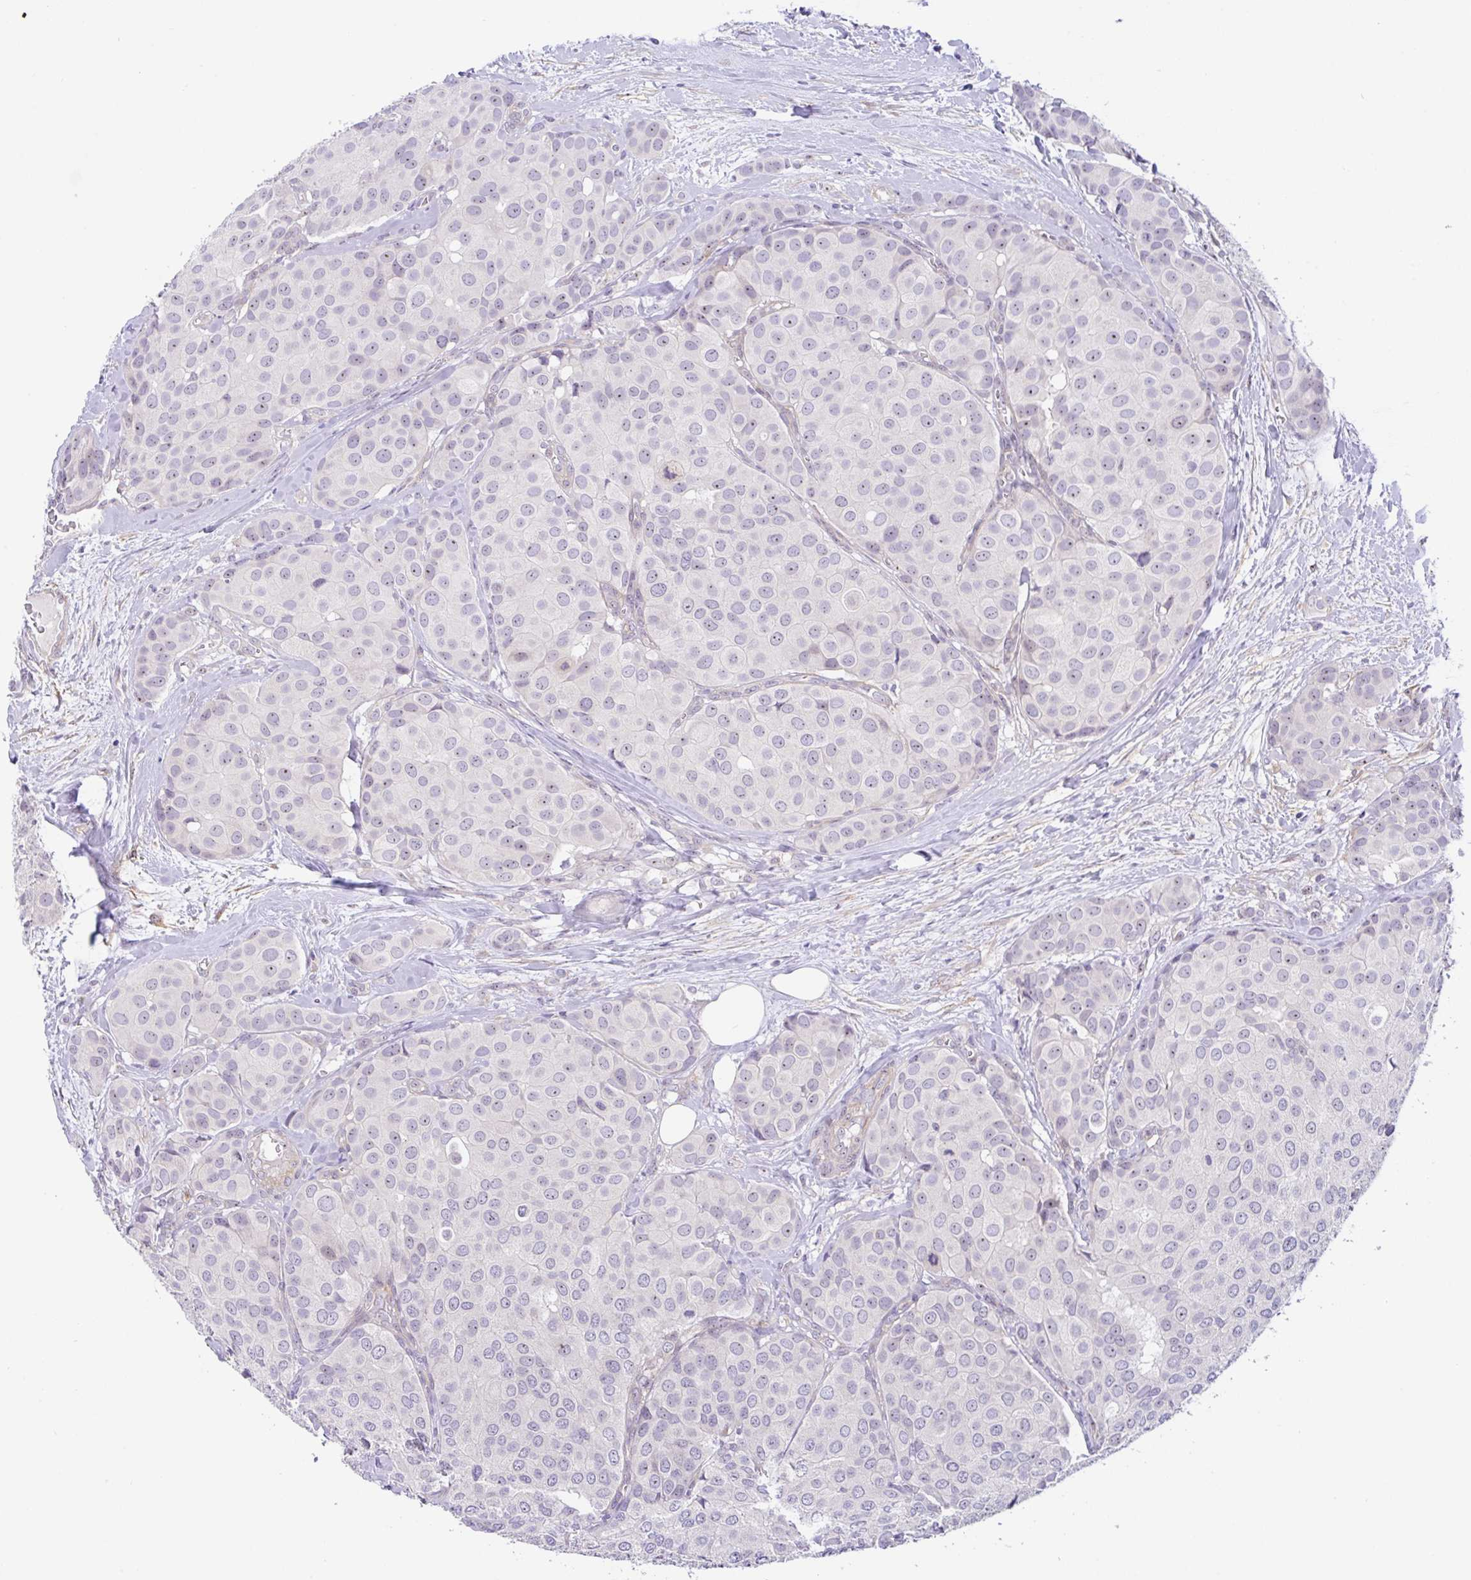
{"staining": {"intensity": "weak", "quantity": "<25%", "location": "nuclear"}, "tissue": "breast cancer", "cell_type": "Tumor cells", "image_type": "cancer", "snomed": [{"axis": "morphology", "description": "Duct carcinoma"}, {"axis": "topography", "description": "Breast"}], "caption": "High magnification brightfield microscopy of infiltrating ductal carcinoma (breast) stained with DAB (3,3'-diaminobenzidine) (brown) and counterstained with hematoxylin (blue): tumor cells show no significant staining.", "gene": "MXRA8", "patient": {"sex": "female", "age": 70}}